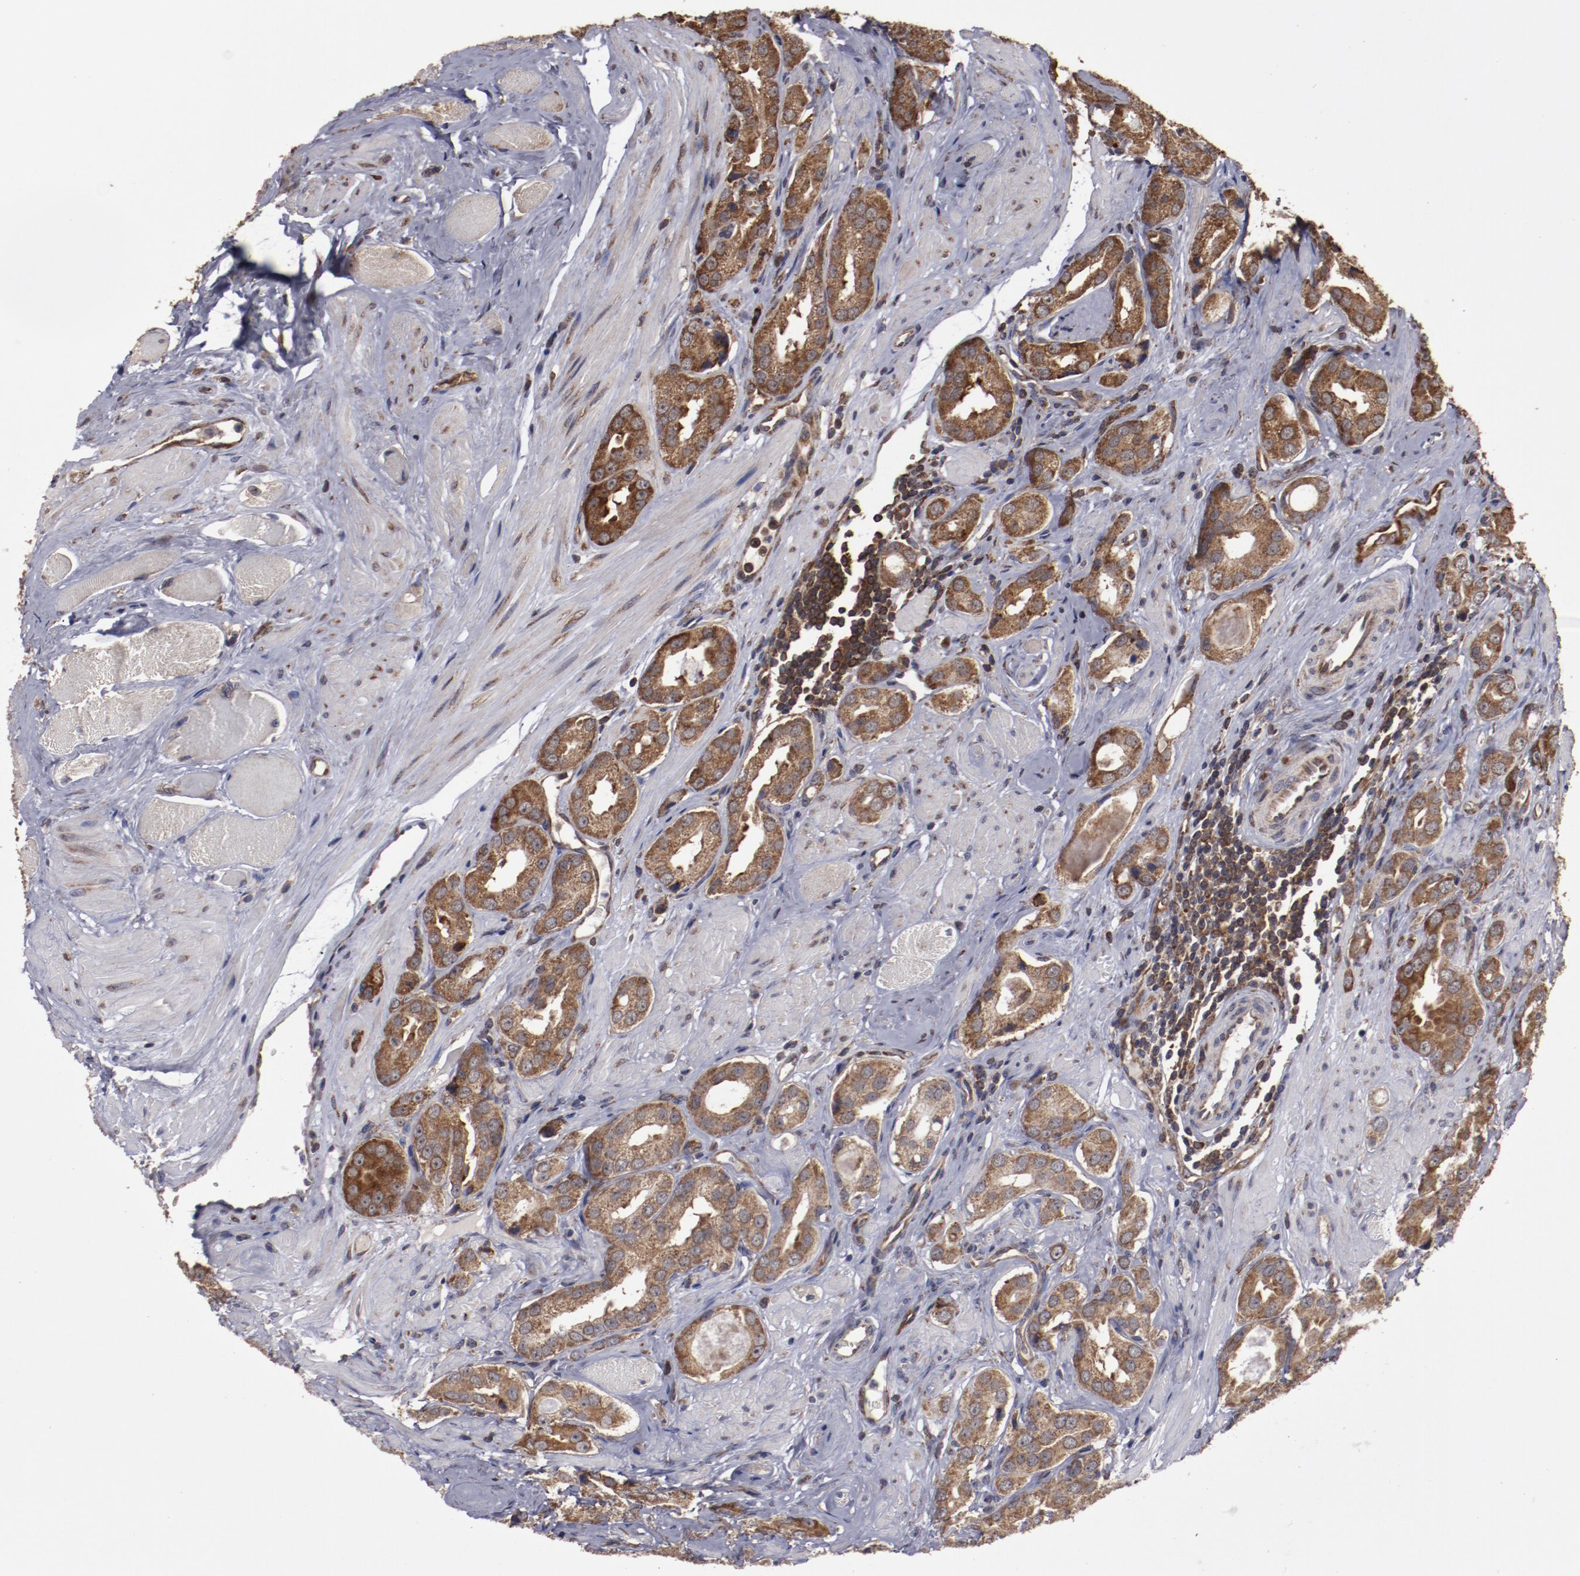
{"staining": {"intensity": "strong", "quantity": ">75%", "location": "cytoplasmic/membranous"}, "tissue": "prostate cancer", "cell_type": "Tumor cells", "image_type": "cancer", "snomed": [{"axis": "morphology", "description": "Adenocarcinoma, Medium grade"}, {"axis": "topography", "description": "Prostate"}], "caption": "A high amount of strong cytoplasmic/membranous positivity is present in about >75% of tumor cells in medium-grade adenocarcinoma (prostate) tissue. (DAB (3,3'-diaminobenzidine) IHC with brightfield microscopy, high magnification).", "gene": "RPS4Y1", "patient": {"sex": "male", "age": 53}}